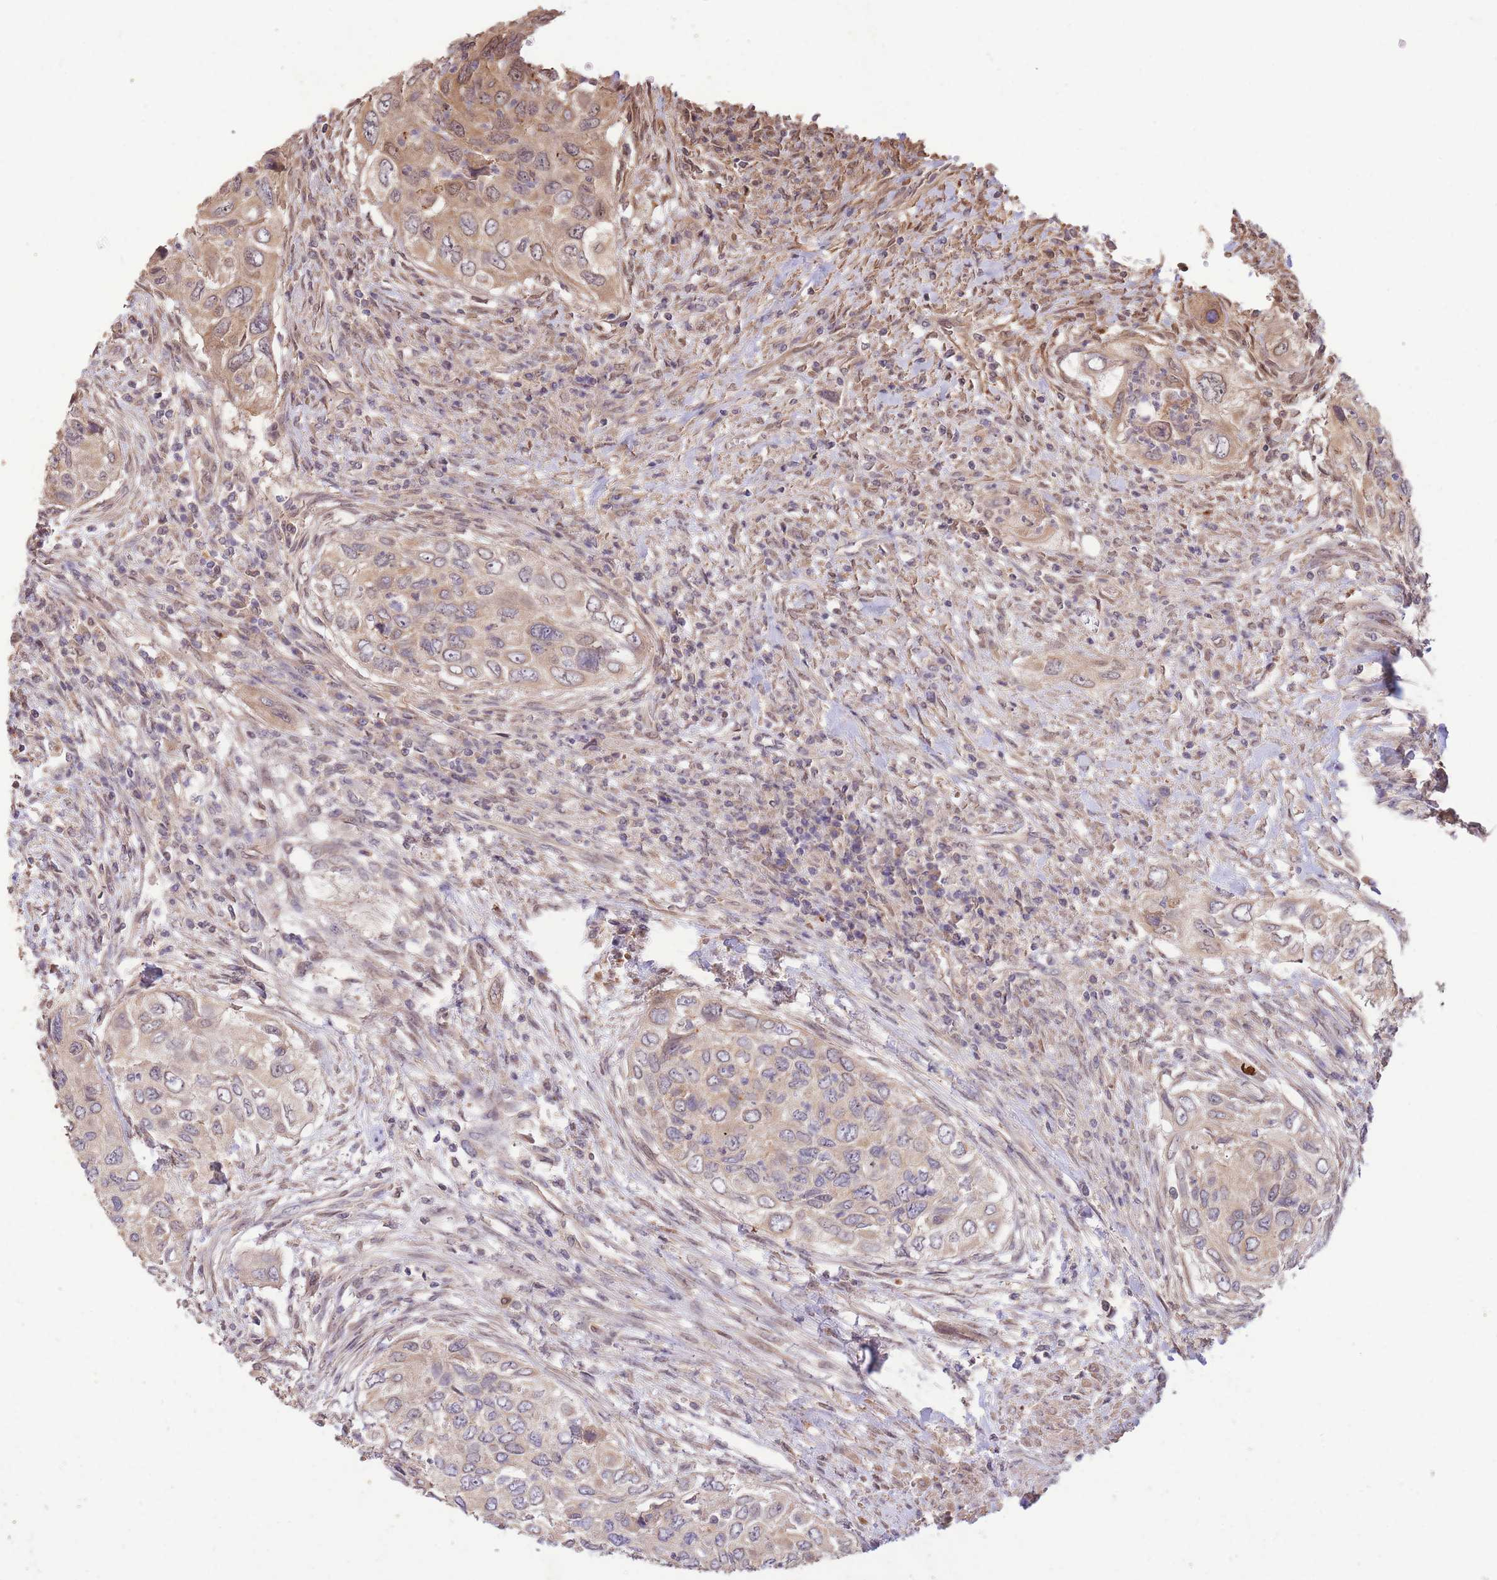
{"staining": {"intensity": "weak", "quantity": "25%-75%", "location": "cytoplasmic/membranous"}, "tissue": "urothelial cancer", "cell_type": "Tumor cells", "image_type": "cancer", "snomed": [{"axis": "morphology", "description": "Urothelial carcinoma, High grade"}, {"axis": "topography", "description": "Urinary bladder"}], "caption": "Tumor cells demonstrate weak cytoplasmic/membranous expression in about 25%-75% of cells in high-grade urothelial carcinoma.", "gene": "RGS14", "patient": {"sex": "female", "age": 60}}